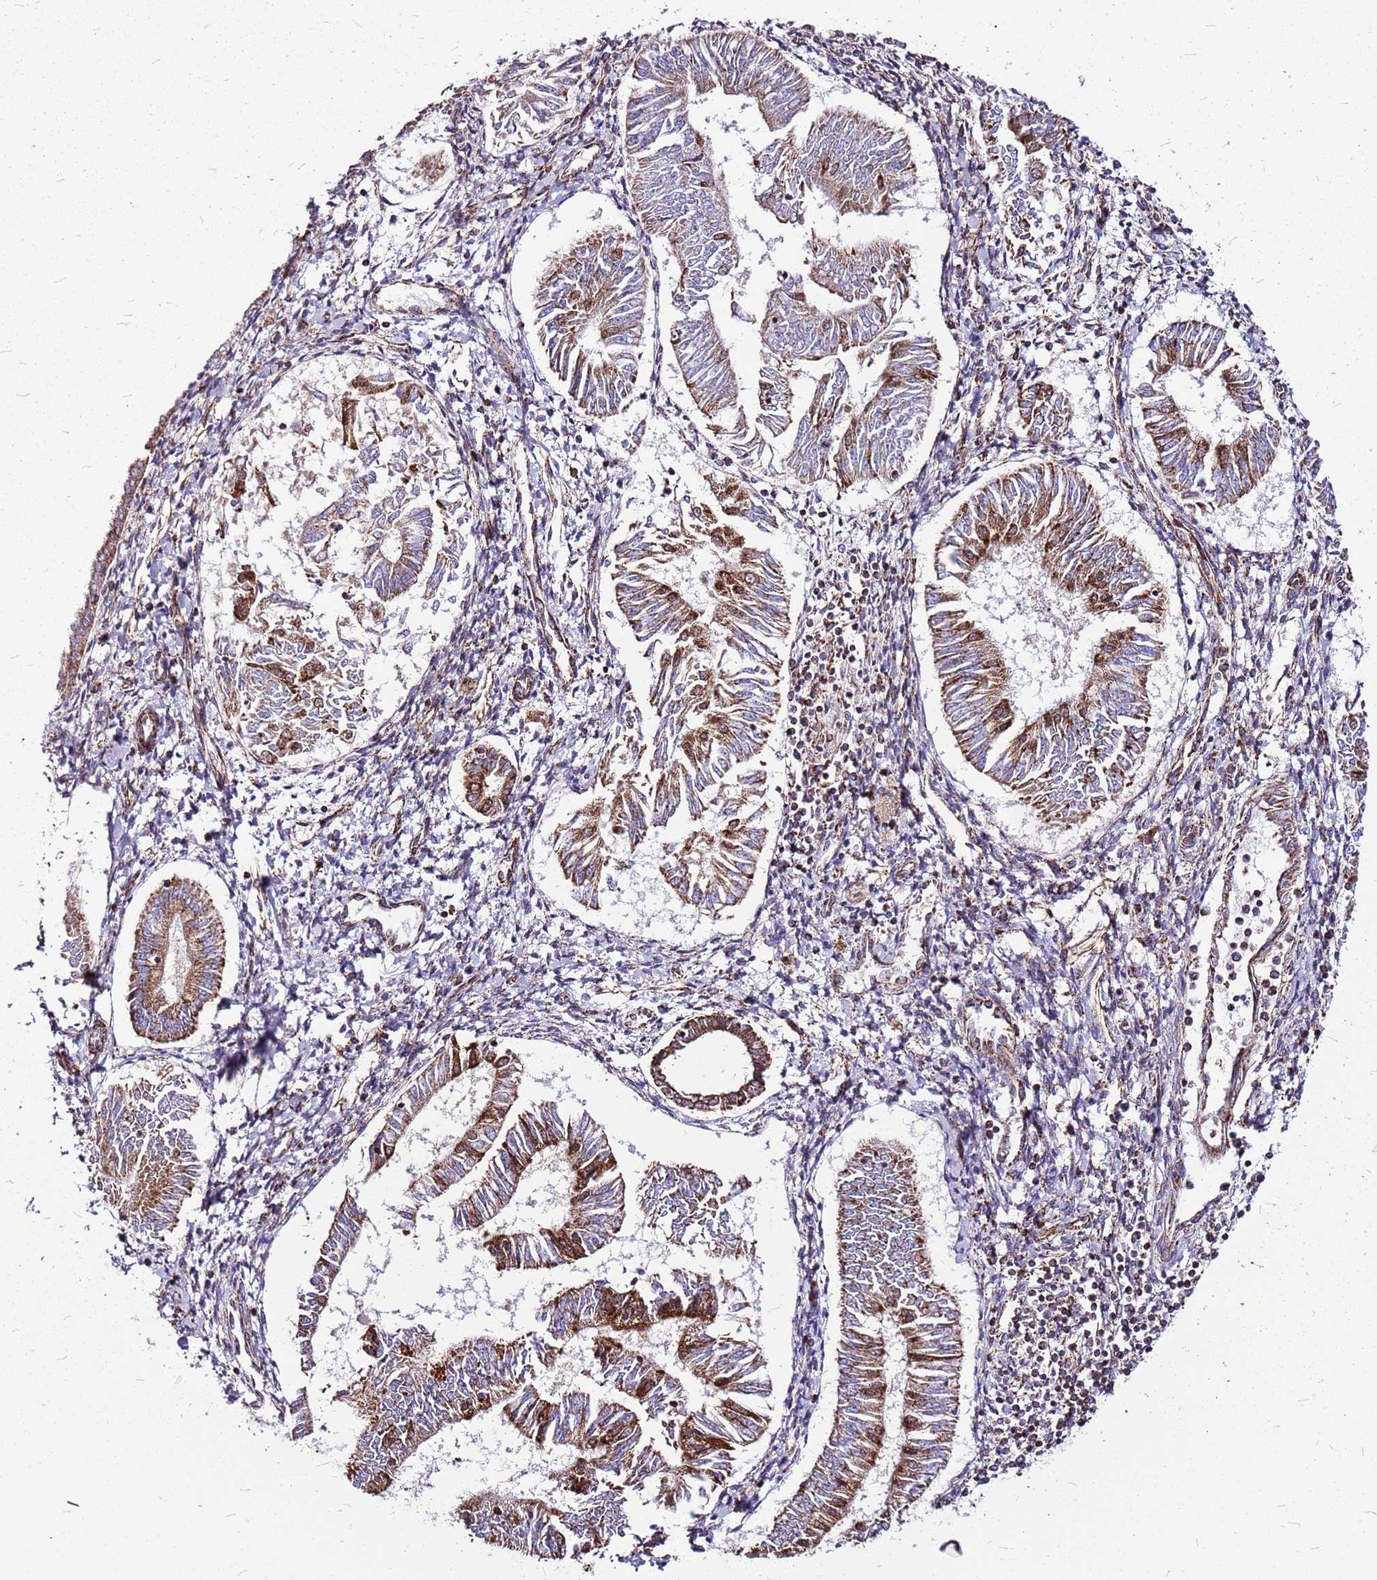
{"staining": {"intensity": "strong", "quantity": "25%-75%", "location": "cytoplasmic/membranous"}, "tissue": "endometrial cancer", "cell_type": "Tumor cells", "image_type": "cancer", "snomed": [{"axis": "morphology", "description": "Adenocarcinoma, NOS"}, {"axis": "topography", "description": "Endometrium"}], "caption": "Immunohistochemistry of human adenocarcinoma (endometrial) reveals high levels of strong cytoplasmic/membranous positivity in approximately 25%-75% of tumor cells.", "gene": "OR51T1", "patient": {"sex": "female", "age": 58}}